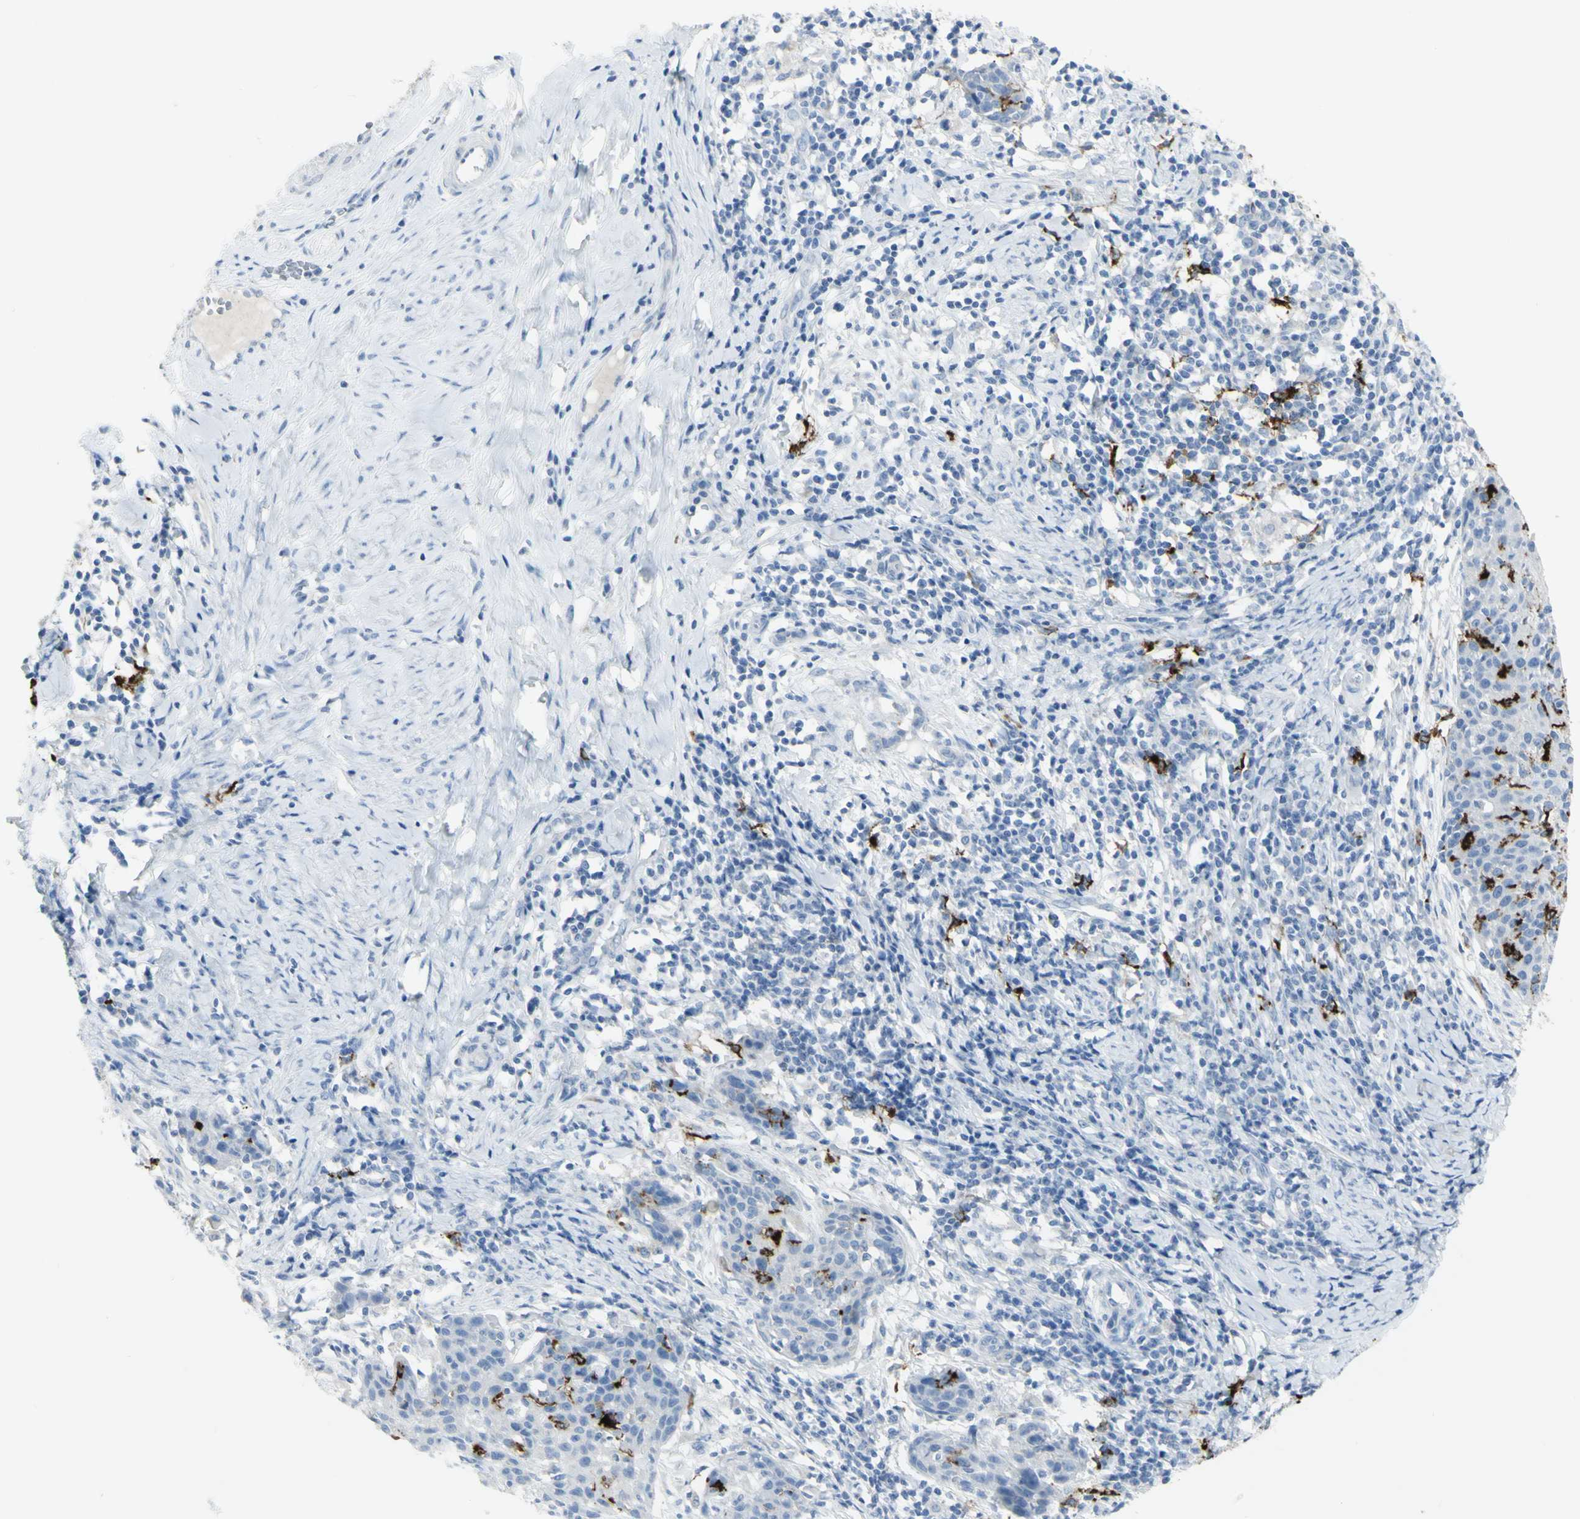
{"staining": {"intensity": "negative", "quantity": "none", "location": "none"}, "tissue": "cervical cancer", "cell_type": "Tumor cells", "image_type": "cancer", "snomed": [{"axis": "morphology", "description": "Squamous cell carcinoma, NOS"}, {"axis": "topography", "description": "Cervix"}], "caption": "Protein analysis of squamous cell carcinoma (cervical) demonstrates no significant expression in tumor cells. (DAB immunohistochemistry (IHC) visualized using brightfield microscopy, high magnification).", "gene": "CD207", "patient": {"sex": "female", "age": 38}}